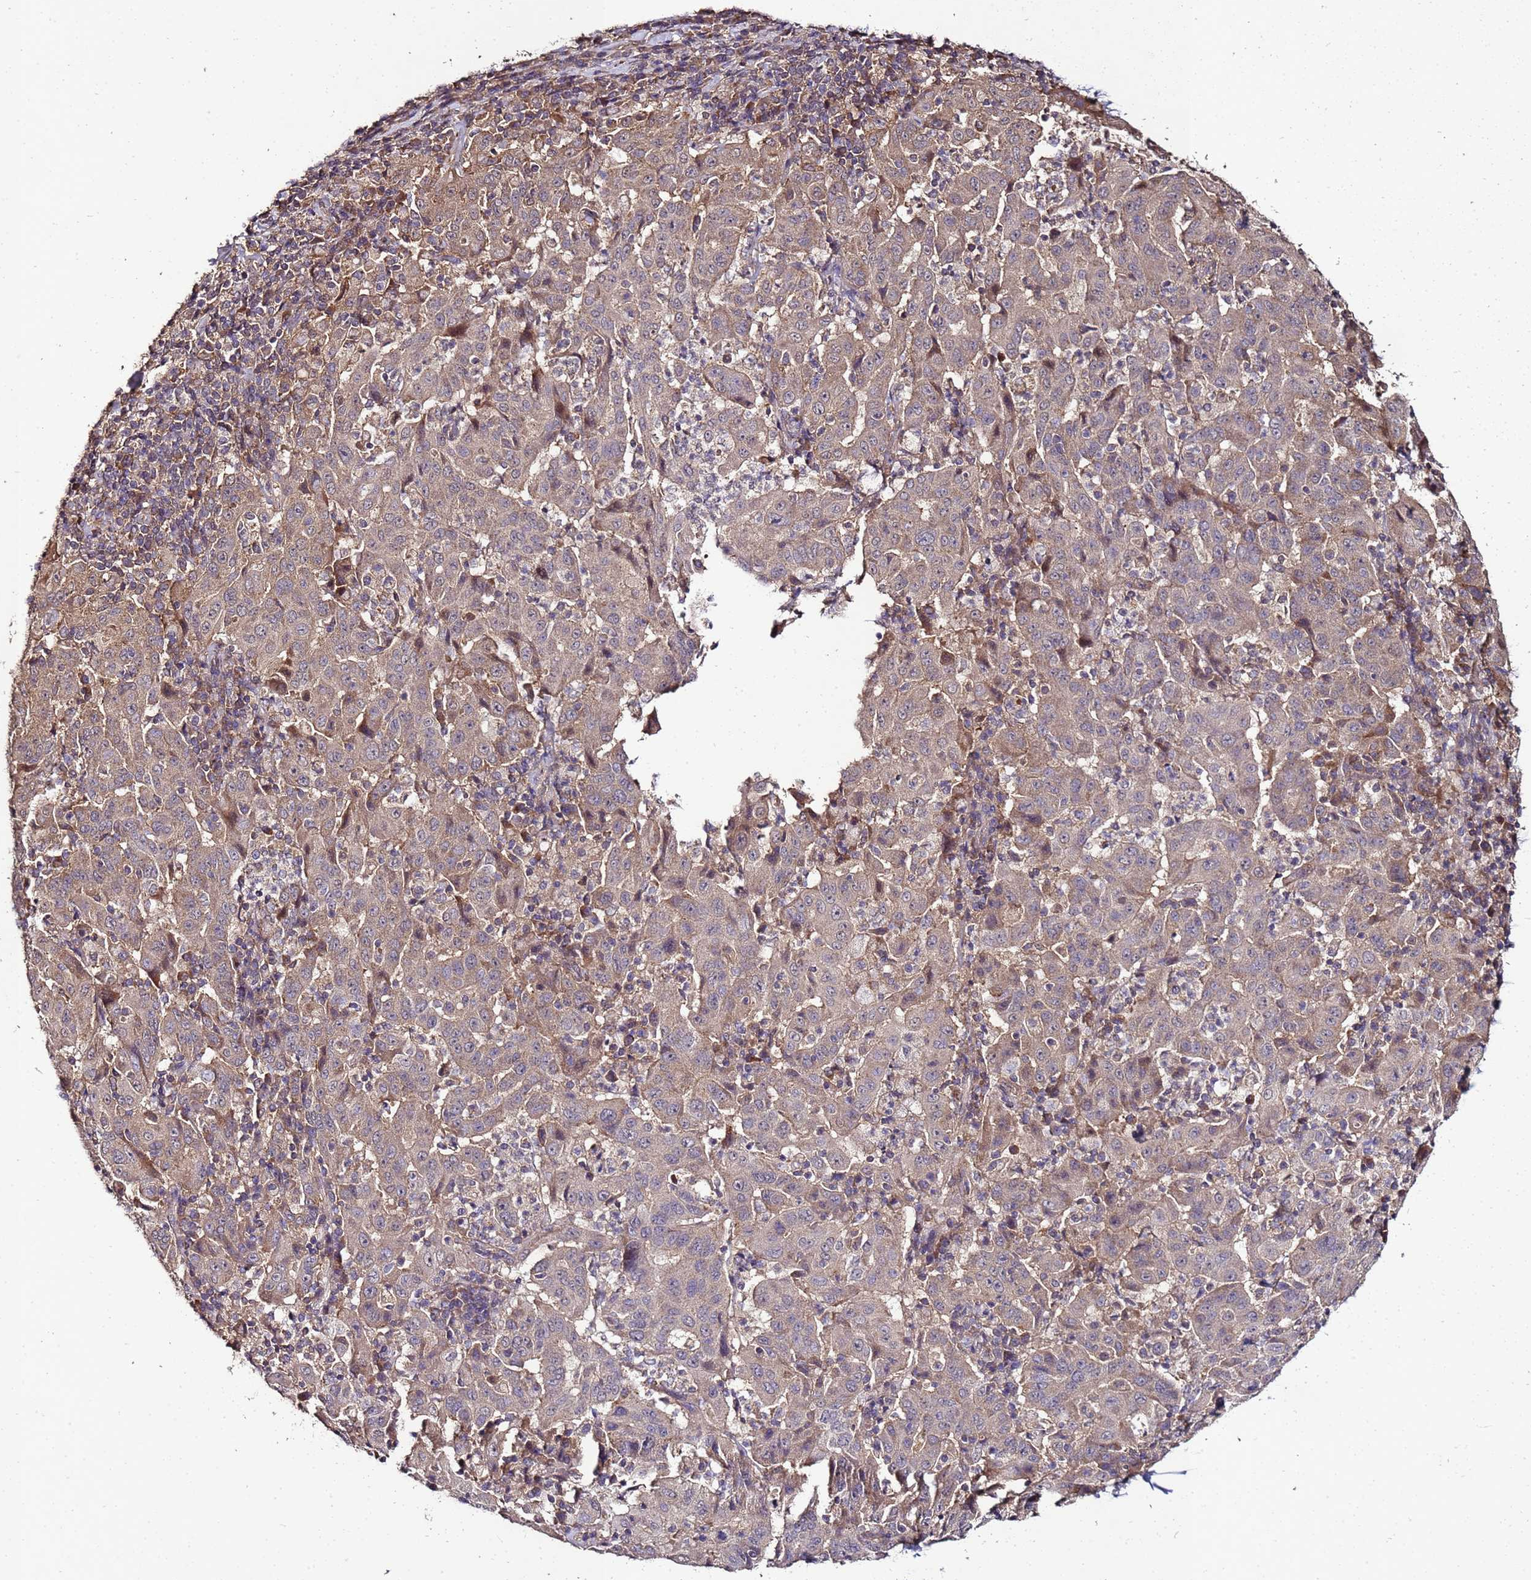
{"staining": {"intensity": "weak", "quantity": ">75%", "location": "cytoplasmic/membranous"}, "tissue": "pancreatic cancer", "cell_type": "Tumor cells", "image_type": "cancer", "snomed": [{"axis": "morphology", "description": "Adenocarcinoma, NOS"}, {"axis": "topography", "description": "Pancreas"}], "caption": "Brown immunohistochemical staining in pancreatic cancer (adenocarcinoma) reveals weak cytoplasmic/membranous positivity in about >75% of tumor cells.", "gene": "ANKRD17", "patient": {"sex": "male", "age": 63}}